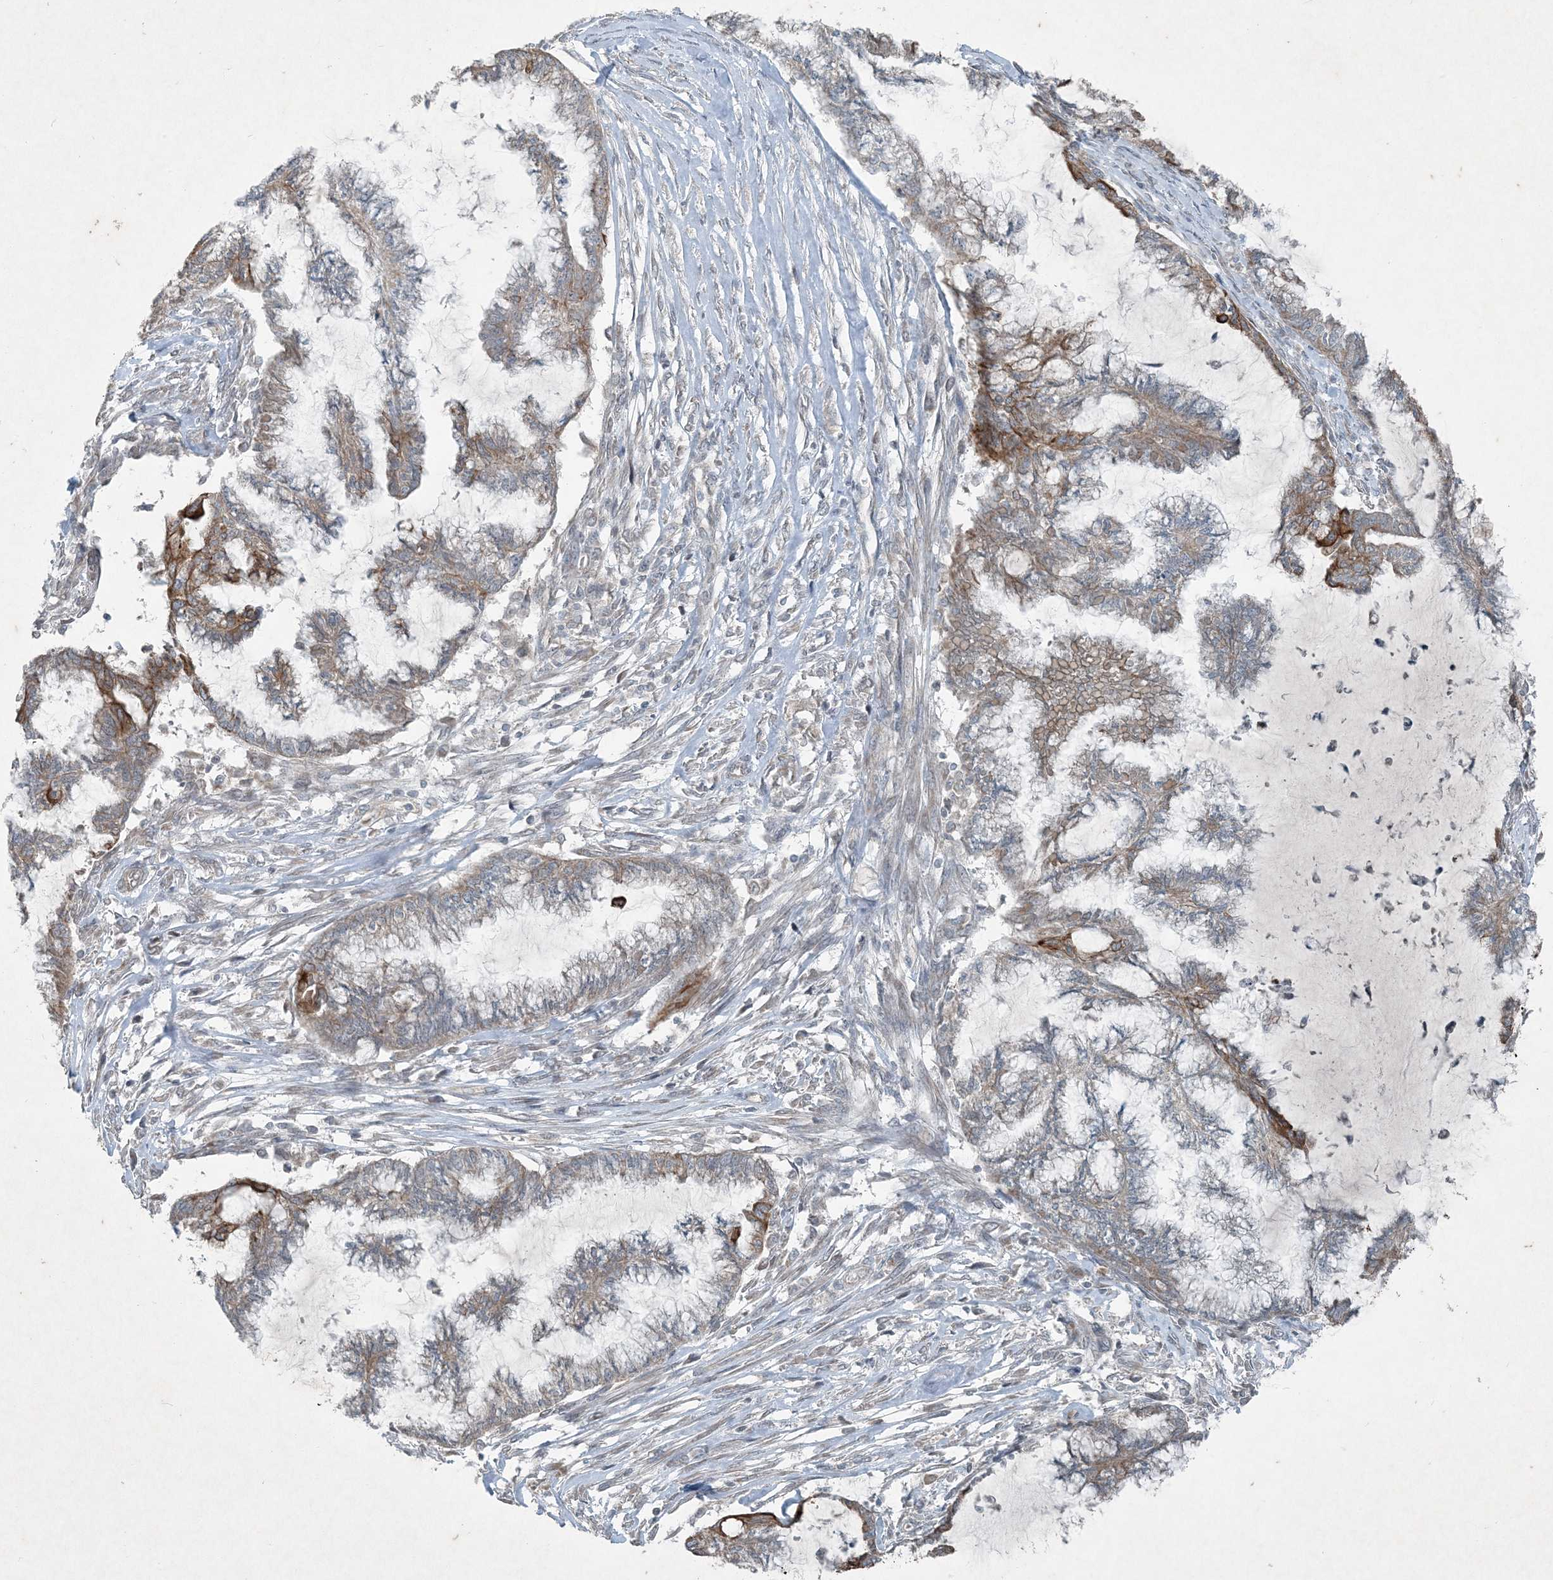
{"staining": {"intensity": "weak", "quantity": "<25%", "location": "cytoplasmic/membranous"}, "tissue": "endometrial cancer", "cell_type": "Tumor cells", "image_type": "cancer", "snomed": [{"axis": "morphology", "description": "Adenocarcinoma, NOS"}, {"axis": "topography", "description": "Endometrium"}], "caption": "Endometrial adenocarcinoma stained for a protein using immunohistochemistry displays no positivity tumor cells.", "gene": "PC", "patient": {"sex": "female", "age": 86}}